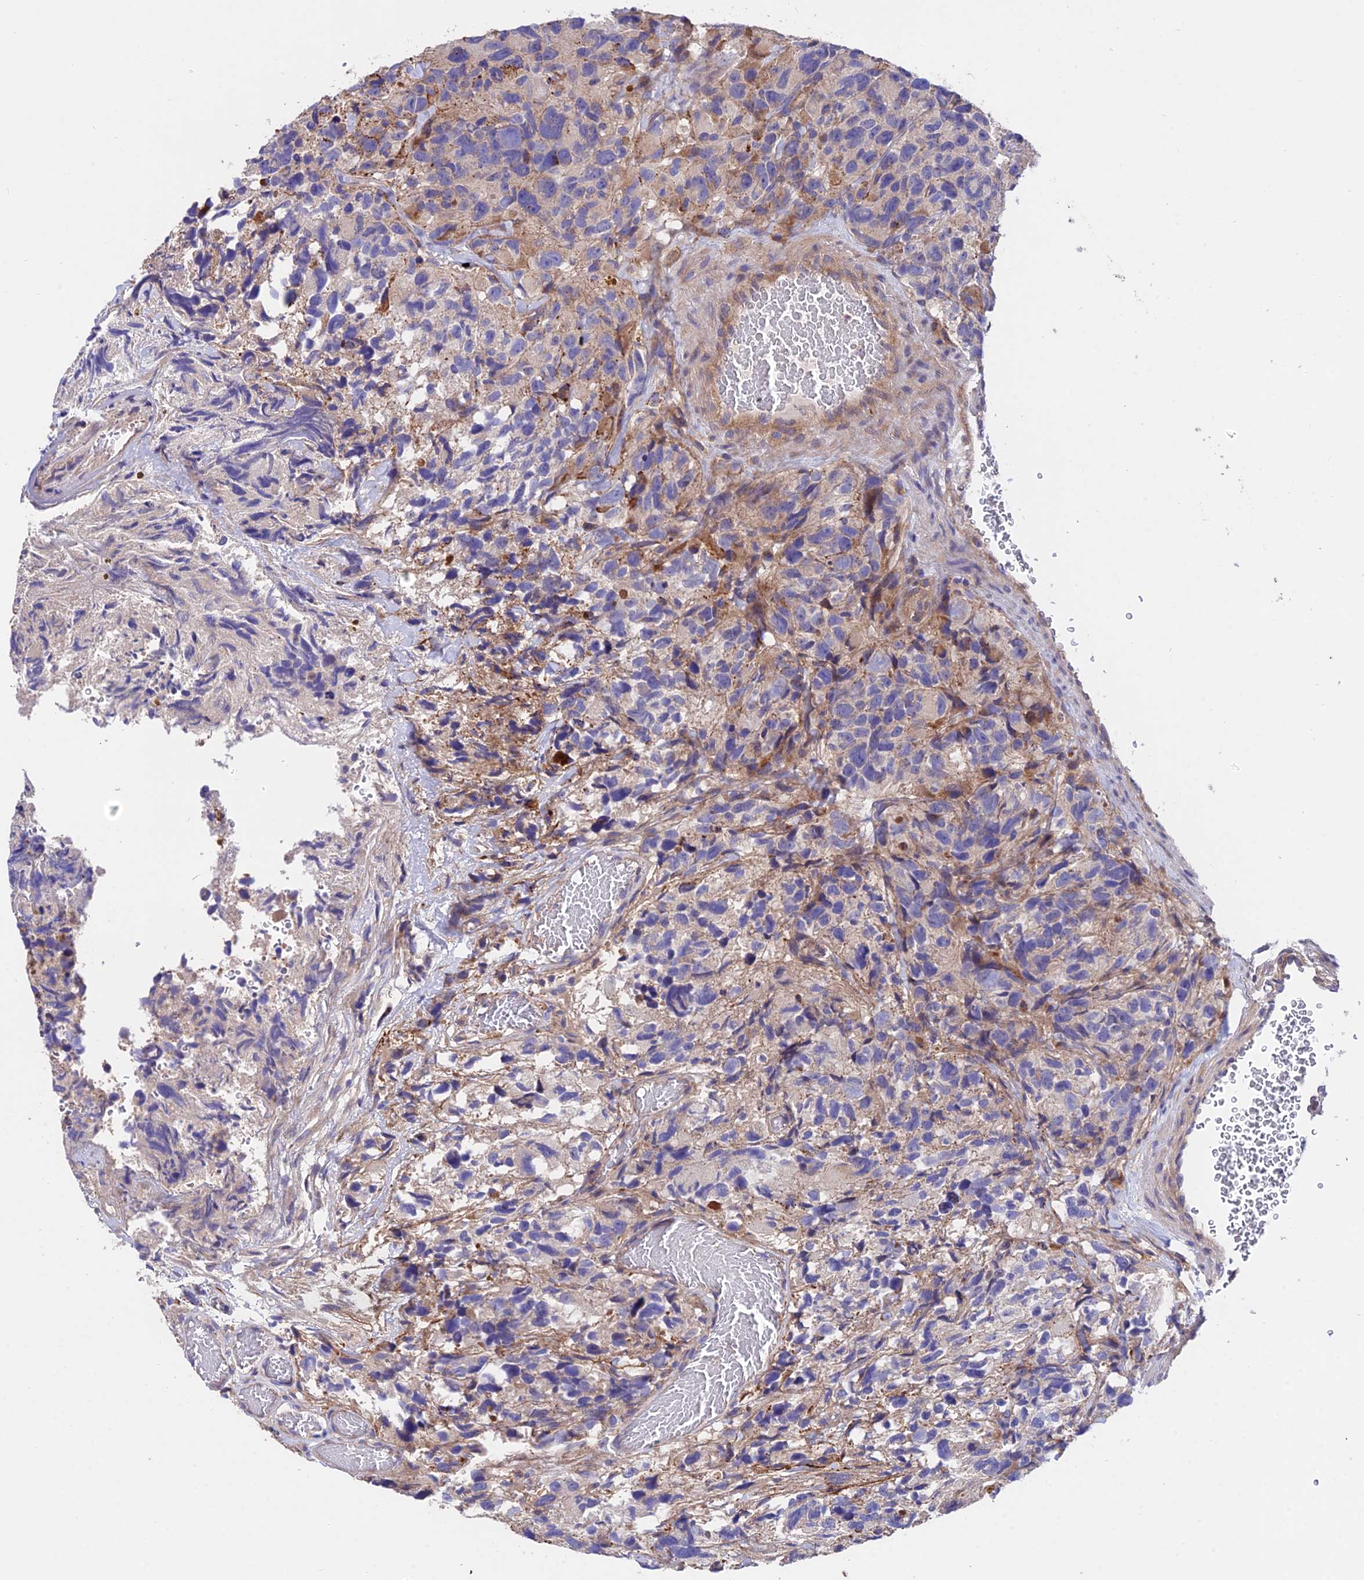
{"staining": {"intensity": "negative", "quantity": "none", "location": "none"}, "tissue": "glioma", "cell_type": "Tumor cells", "image_type": "cancer", "snomed": [{"axis": "morphology", "description": "Glioma, malignant, High grade"}, {"axis": "topography", "description": "Brain"}], "caption": "Photomicrograph shows no significant protein positivity in tumor cells of glioma. (IHC, brightfield microscopy, high magnification).", "gene": "CDC37L1", "patient": {"sex": "male", "age": 69}}